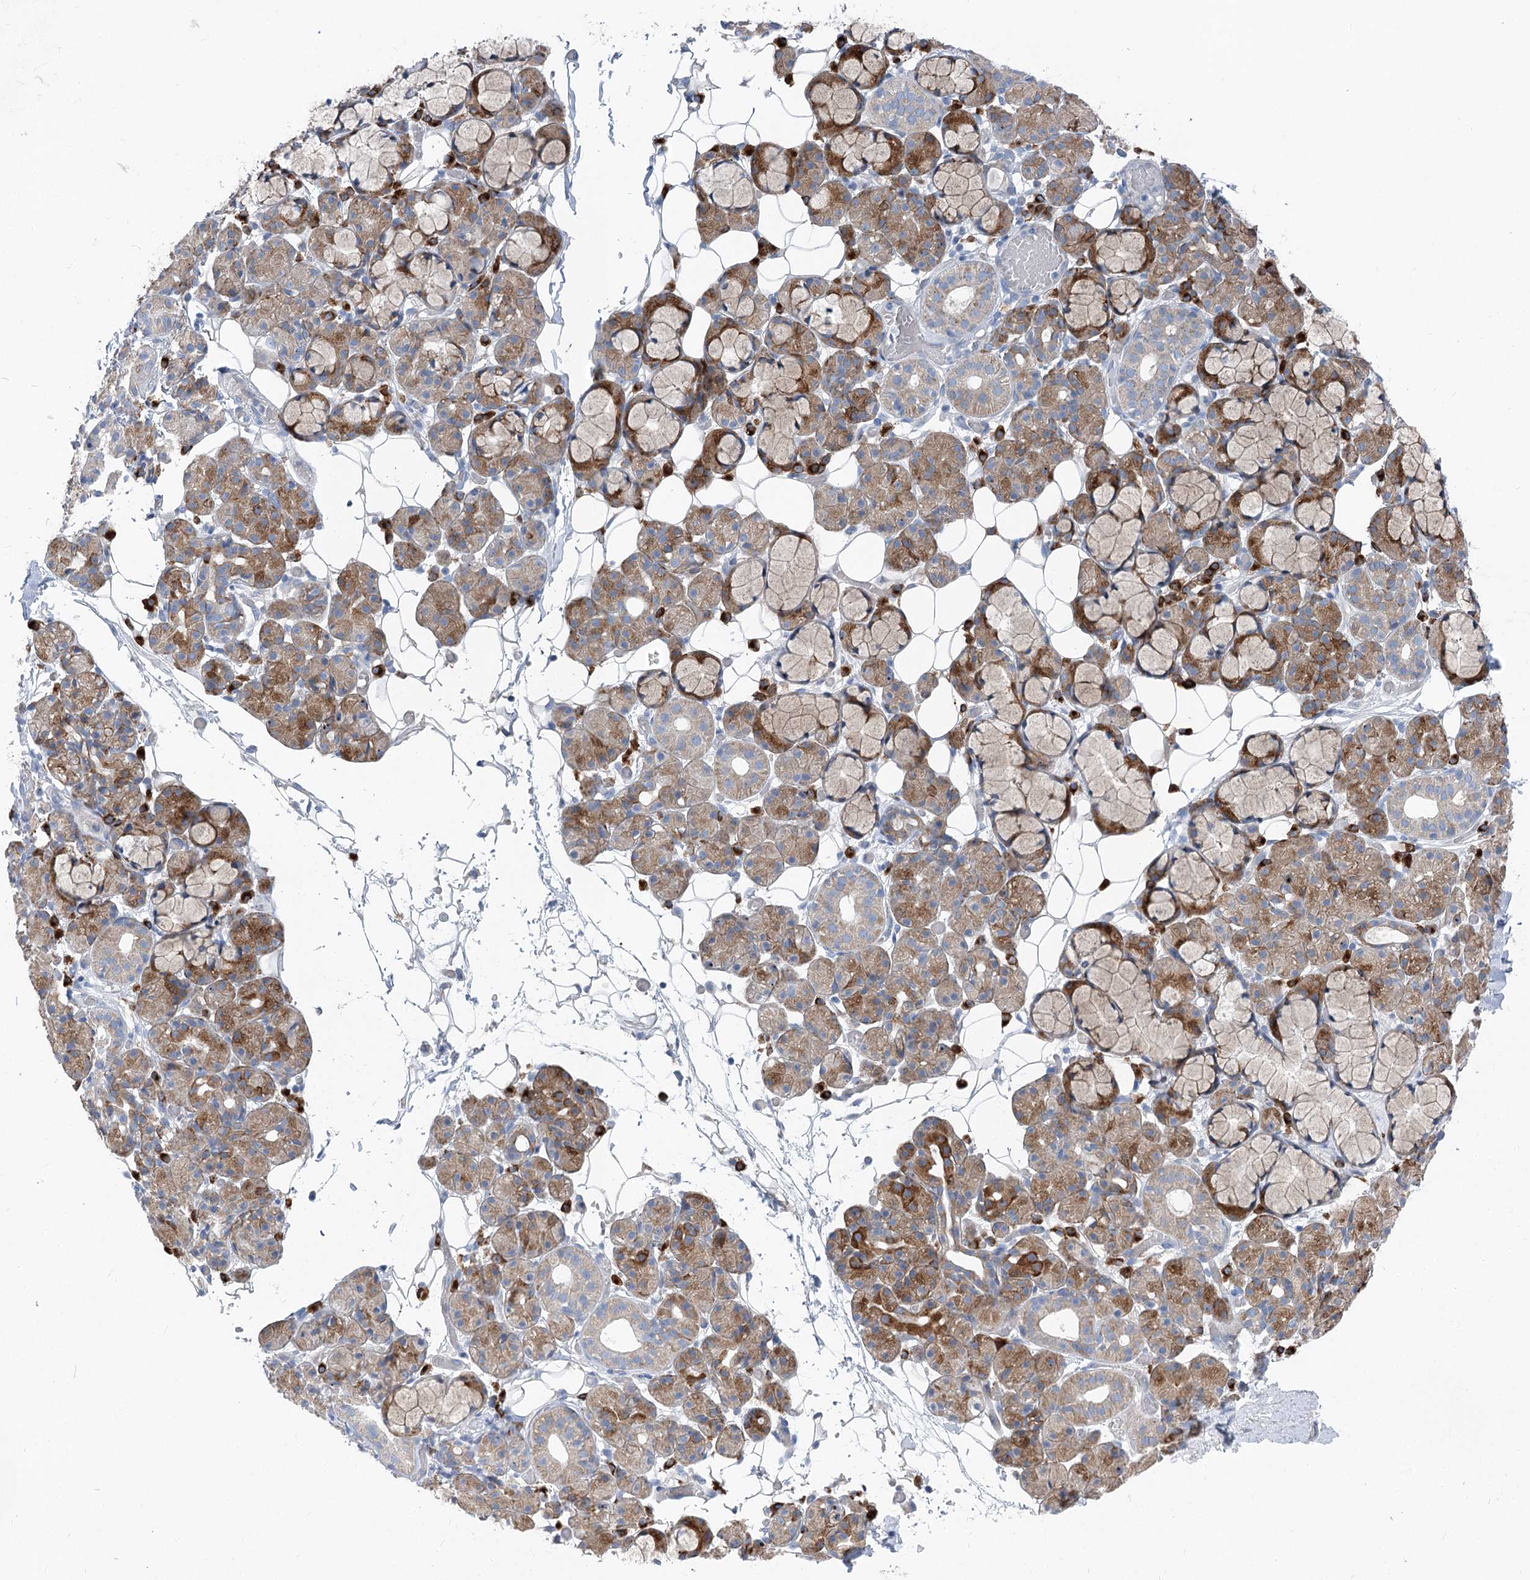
{"staining": {"intensity": "moderate", "quantity": "25%-75%", "location": "cytoplasmic/membranous"}, "tissue": "salivary gland", "cell_type": "Glandular cells", "image_type": "normal", "snomed": [{"axis": "morphology", "description": "Normal tissue, NOS"}, {"axis": "topography", "description": "Salivary gland"}], "caption": "A high-resolution micrograph shows immunohistochemistry staining of benign salivary gland, which reveals moderate cytoplasmic/membranous positivity in about 25%-75% of glandular cells.", "gene": "POGLUT1", "patient": {"sex": "male", "age": 63}}